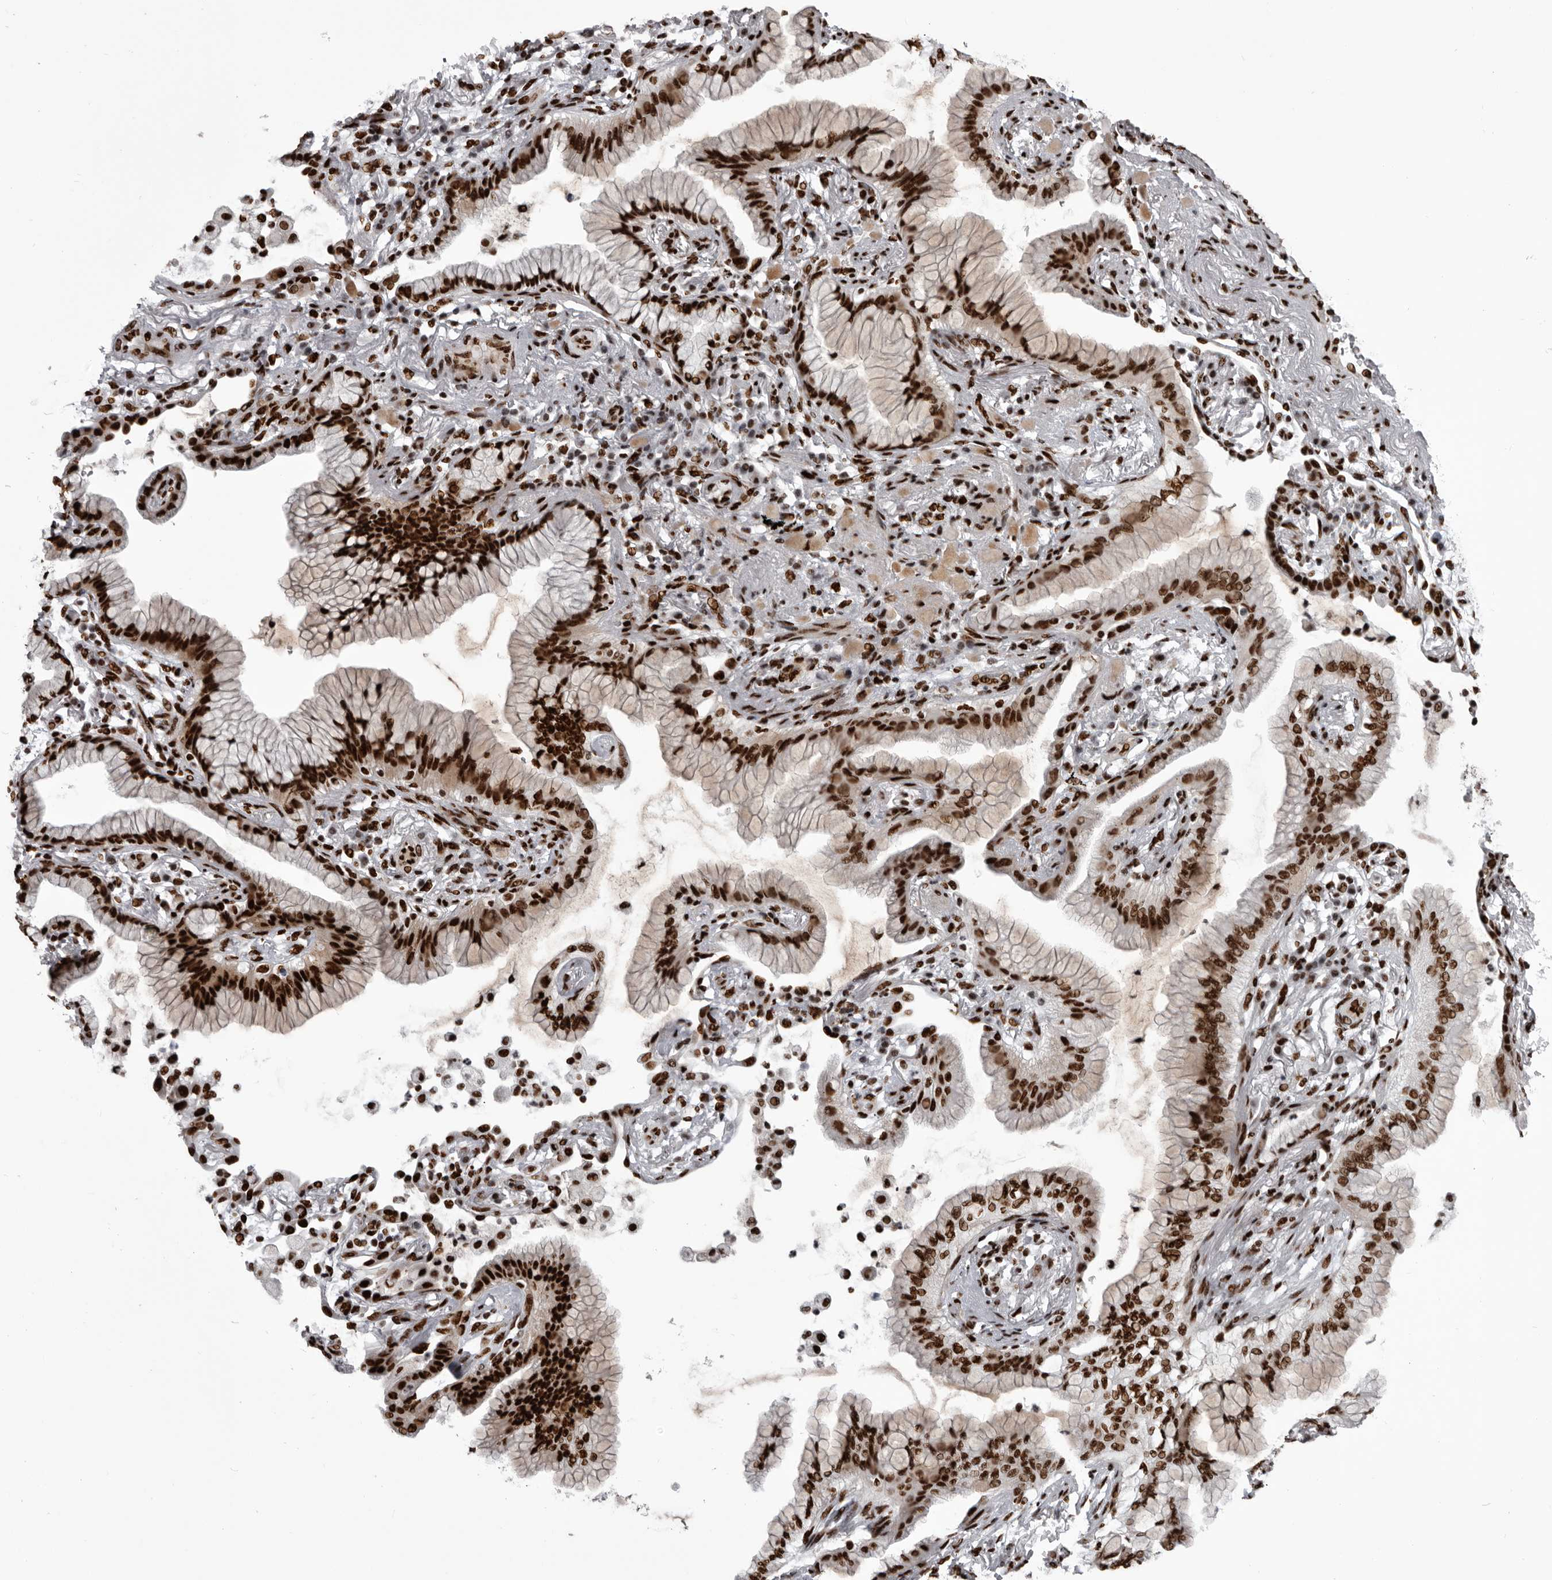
{"staining": {"intensity": "strong", "quantity": ">75%", "location": "nuclear"}, "tissue": "lung cancer", "cell_type": "Tumor cells", "image_type": "cancer", "snomed": [{"axis": "morphology", "description": "Adenocarcinoma, NOS"}, {"axis": "topography", "description": "Lung"}], "caption": "Immunohistochemistry (IHC) of lung cancer shows high levels of strong nuclear expression in about >75% of tumor cells.", "gene": "NUMA1", "patient": {"sex": "female", "age": 70}}